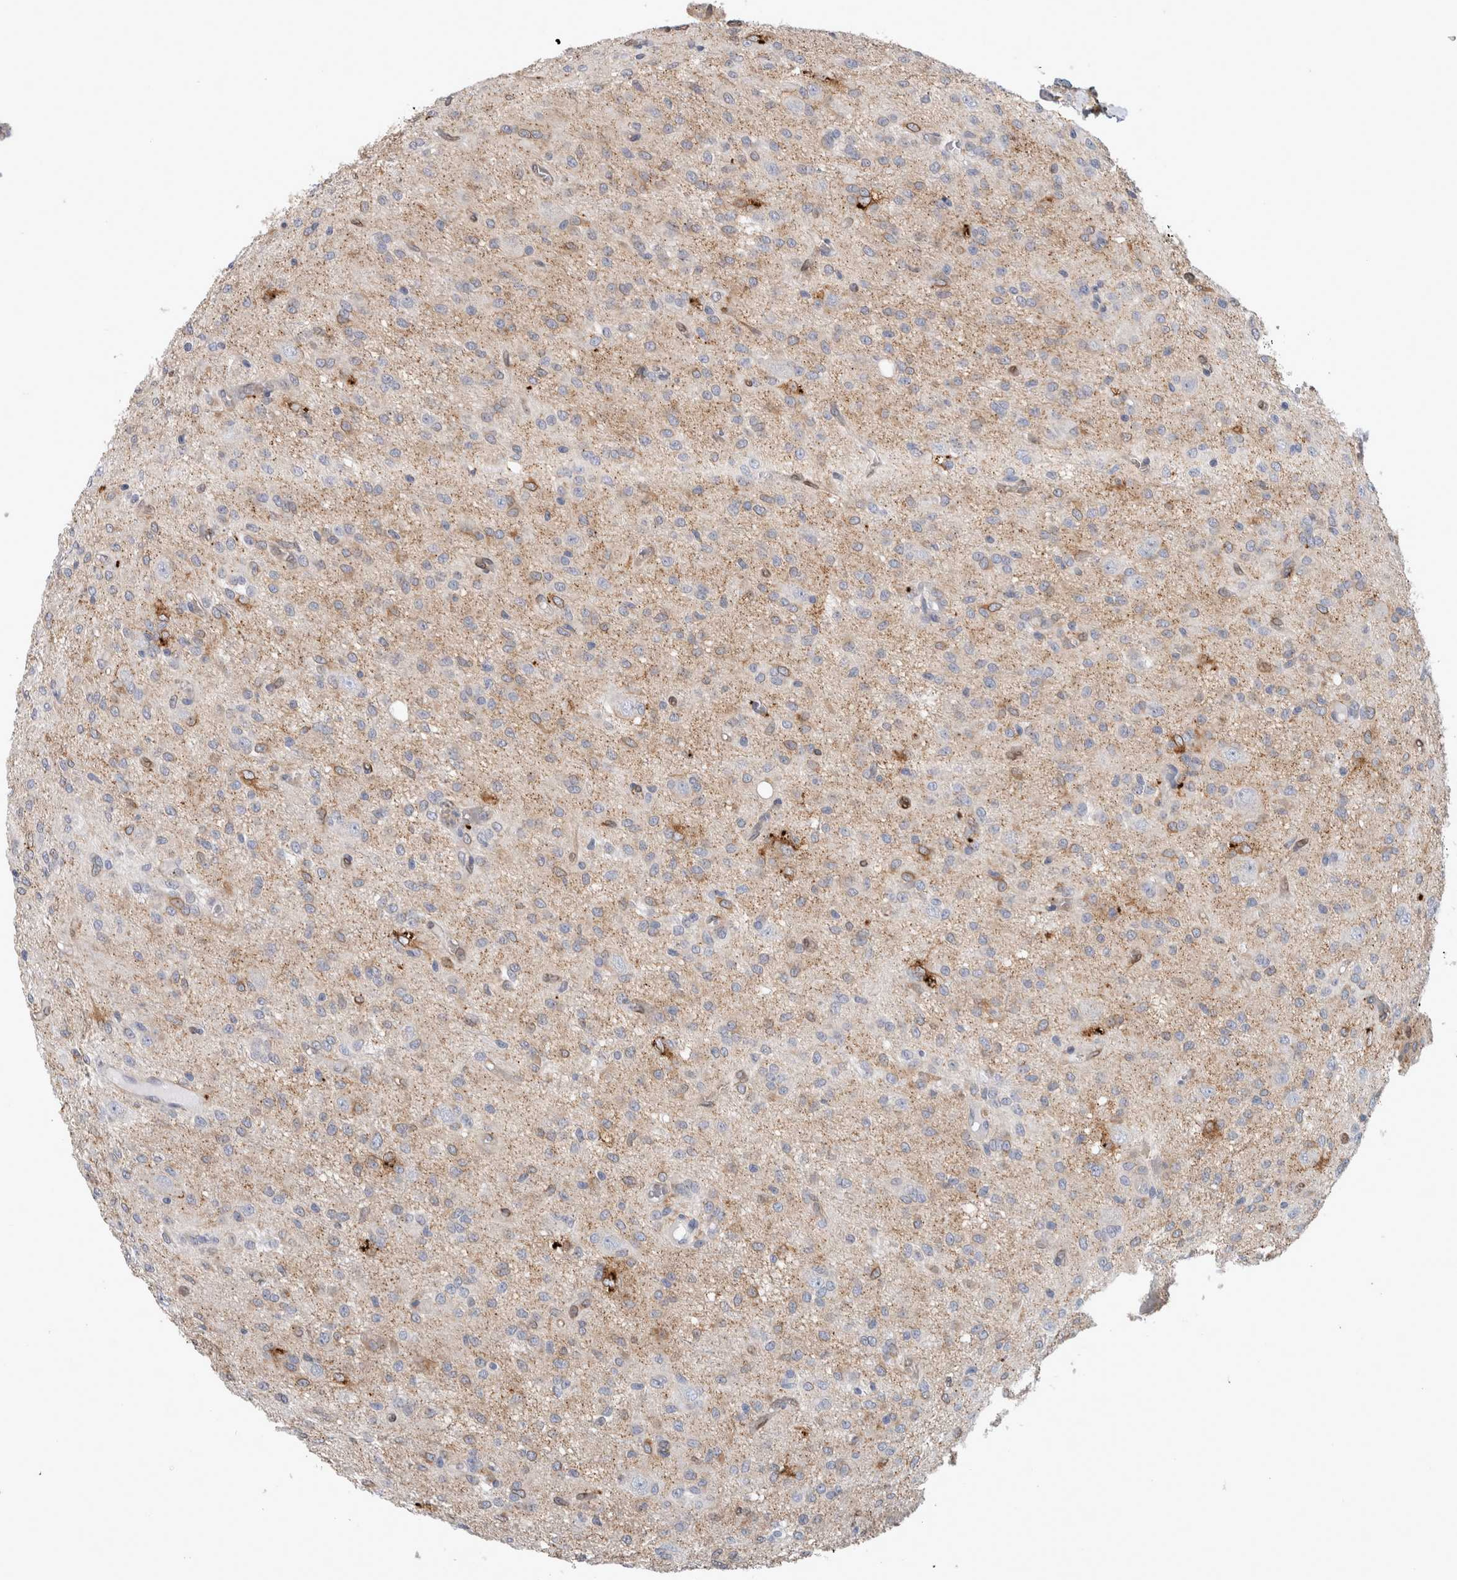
{"staining": {"intensity": "negative", "quantity": "none", "location": "none"}, "tissue": "glioma", "cell_type": "Tumor cells", "image_type": "cancer", "snomed": [{"axis": "morphology", "description": "Glioma, malignant, High grade"}, {"axis": "topography", "description": "Brain"}], "caption": "Tumor cells are negative for protein expression in human malignant glioma (high-grade).", "gene": "CD55", "patient": {"sex": "female", "age": 59}}